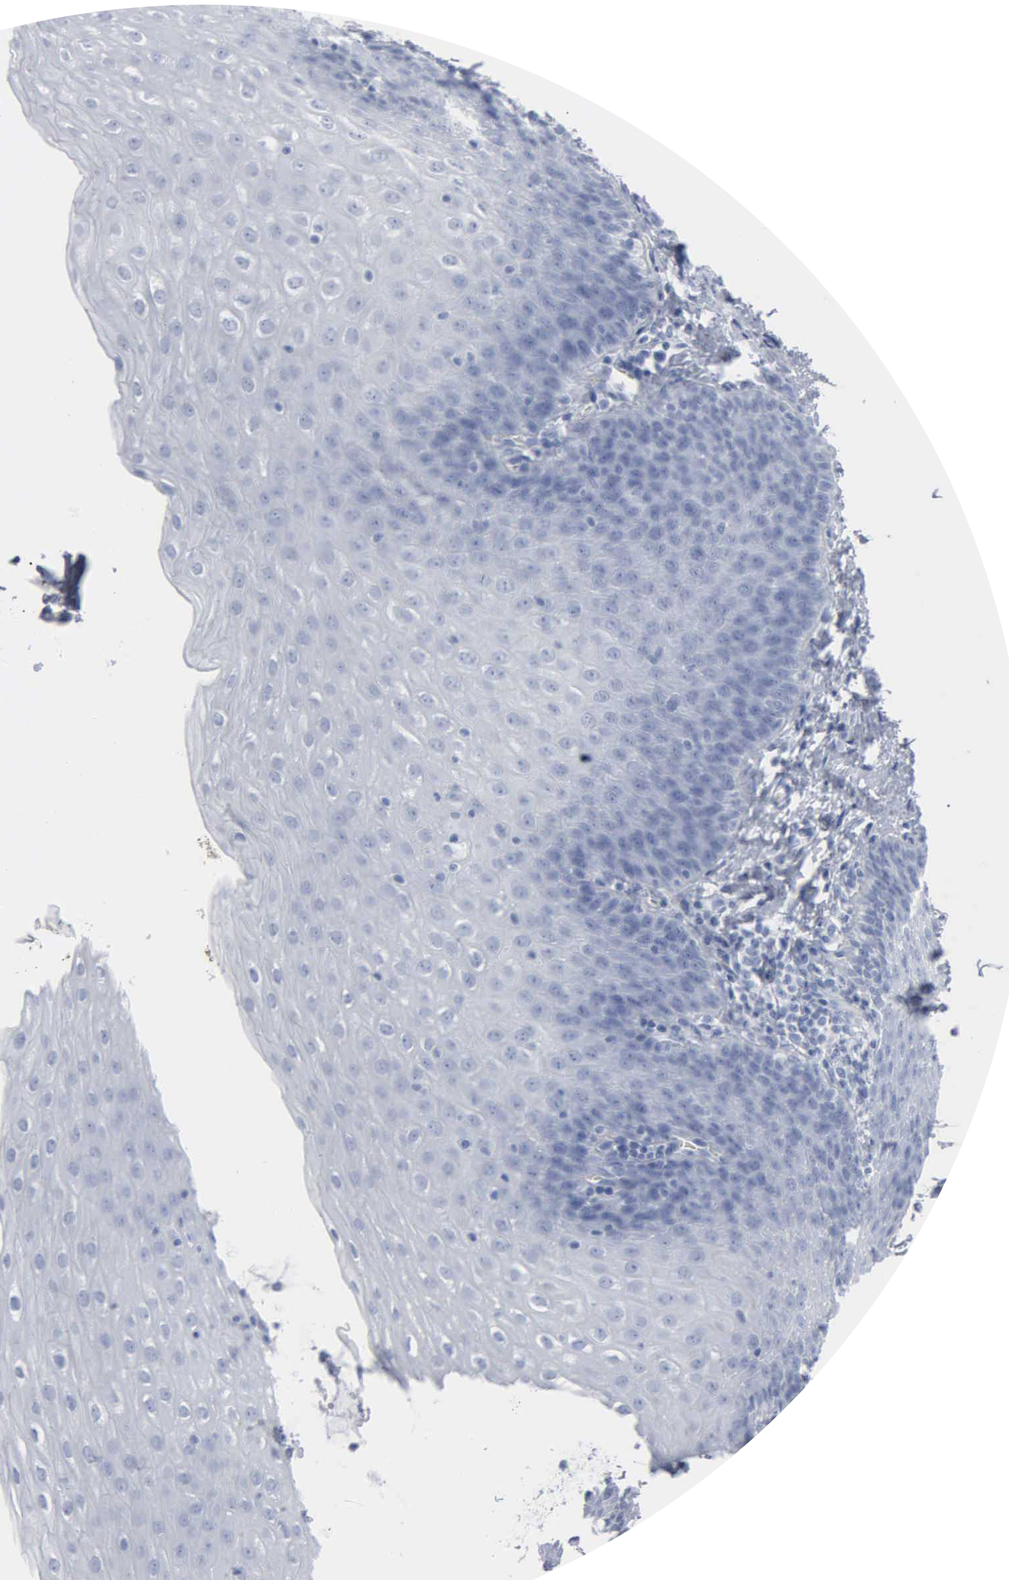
{"staining": {"intensity": "negative", "quantity": "none", "location": "none"}, "tissue": "esophagus", "cell_type": "Squamous epithelial cells", "image_type": "normal", "snomed": [{"axis": "morphology", "description": "Normal tissue, NOS"}, {"axis": "topography", "description": "Esophagus"}], "caption": "High power microscopy micrograph of an immunohistochemistry micrograph of normal esophagus, revealing no significant staining in squamous epithelial cells.", "gene": "DMD", "patient": {"sex": "female", "age": 61}}